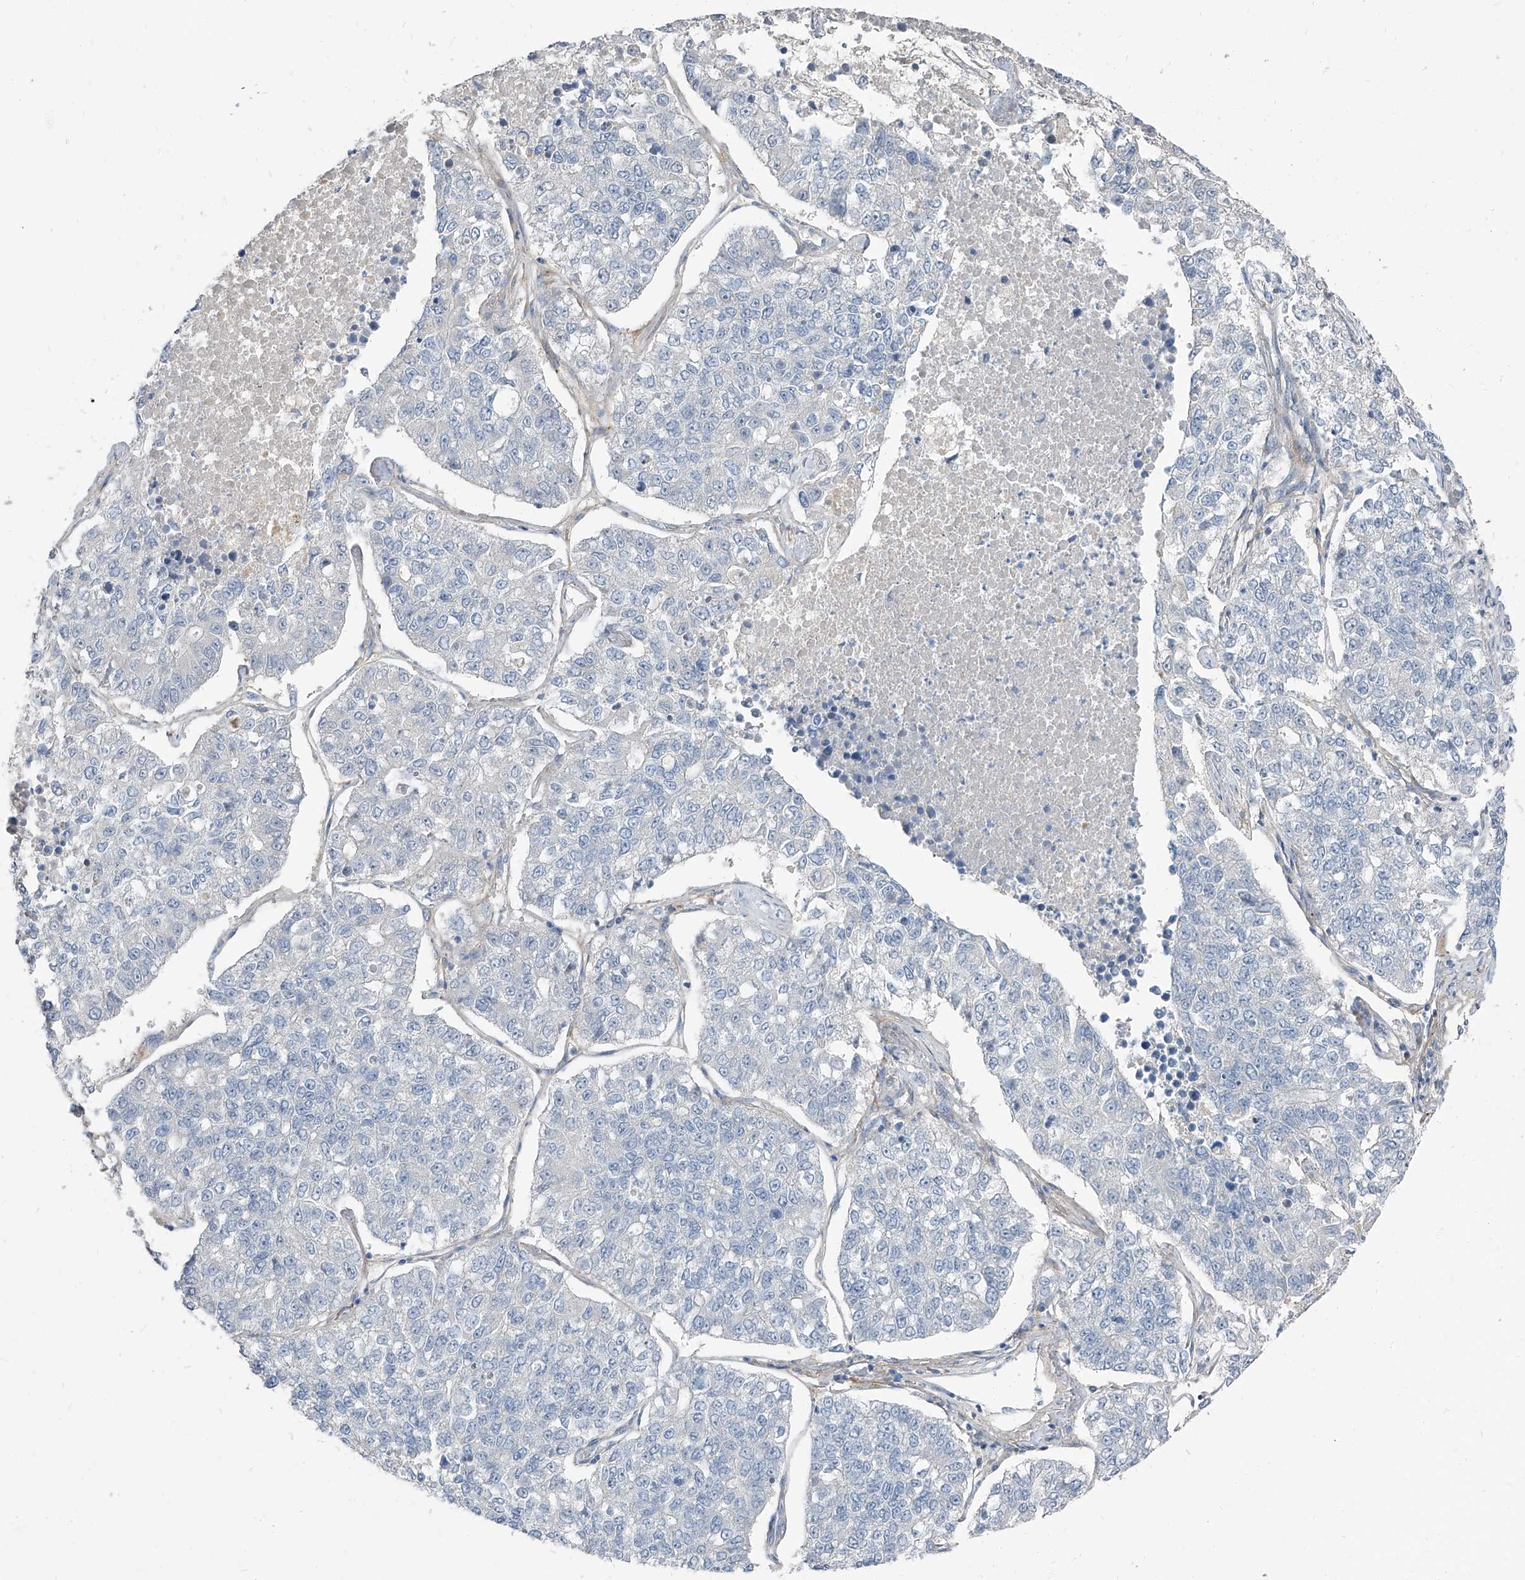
{"staining": {"intensity": "negative", "quantity": "none", "location": "none"}, "tissue": "lung cancer", "cell_type": "Tumor cells", "image_type": "cancer", "snomed": [{"axis": "morphology", "description": "Adenocarcinoma, NOS"}, {"axis": "topography", "description": "Lung"}], "caption": "The micrograph shows no significant staining in tumor cells of lung cancer (adenocarcinoma). Nuclei are stained in blue.", "gene": "HOXA3", "patient": {"sex": "male", "age": 49}}